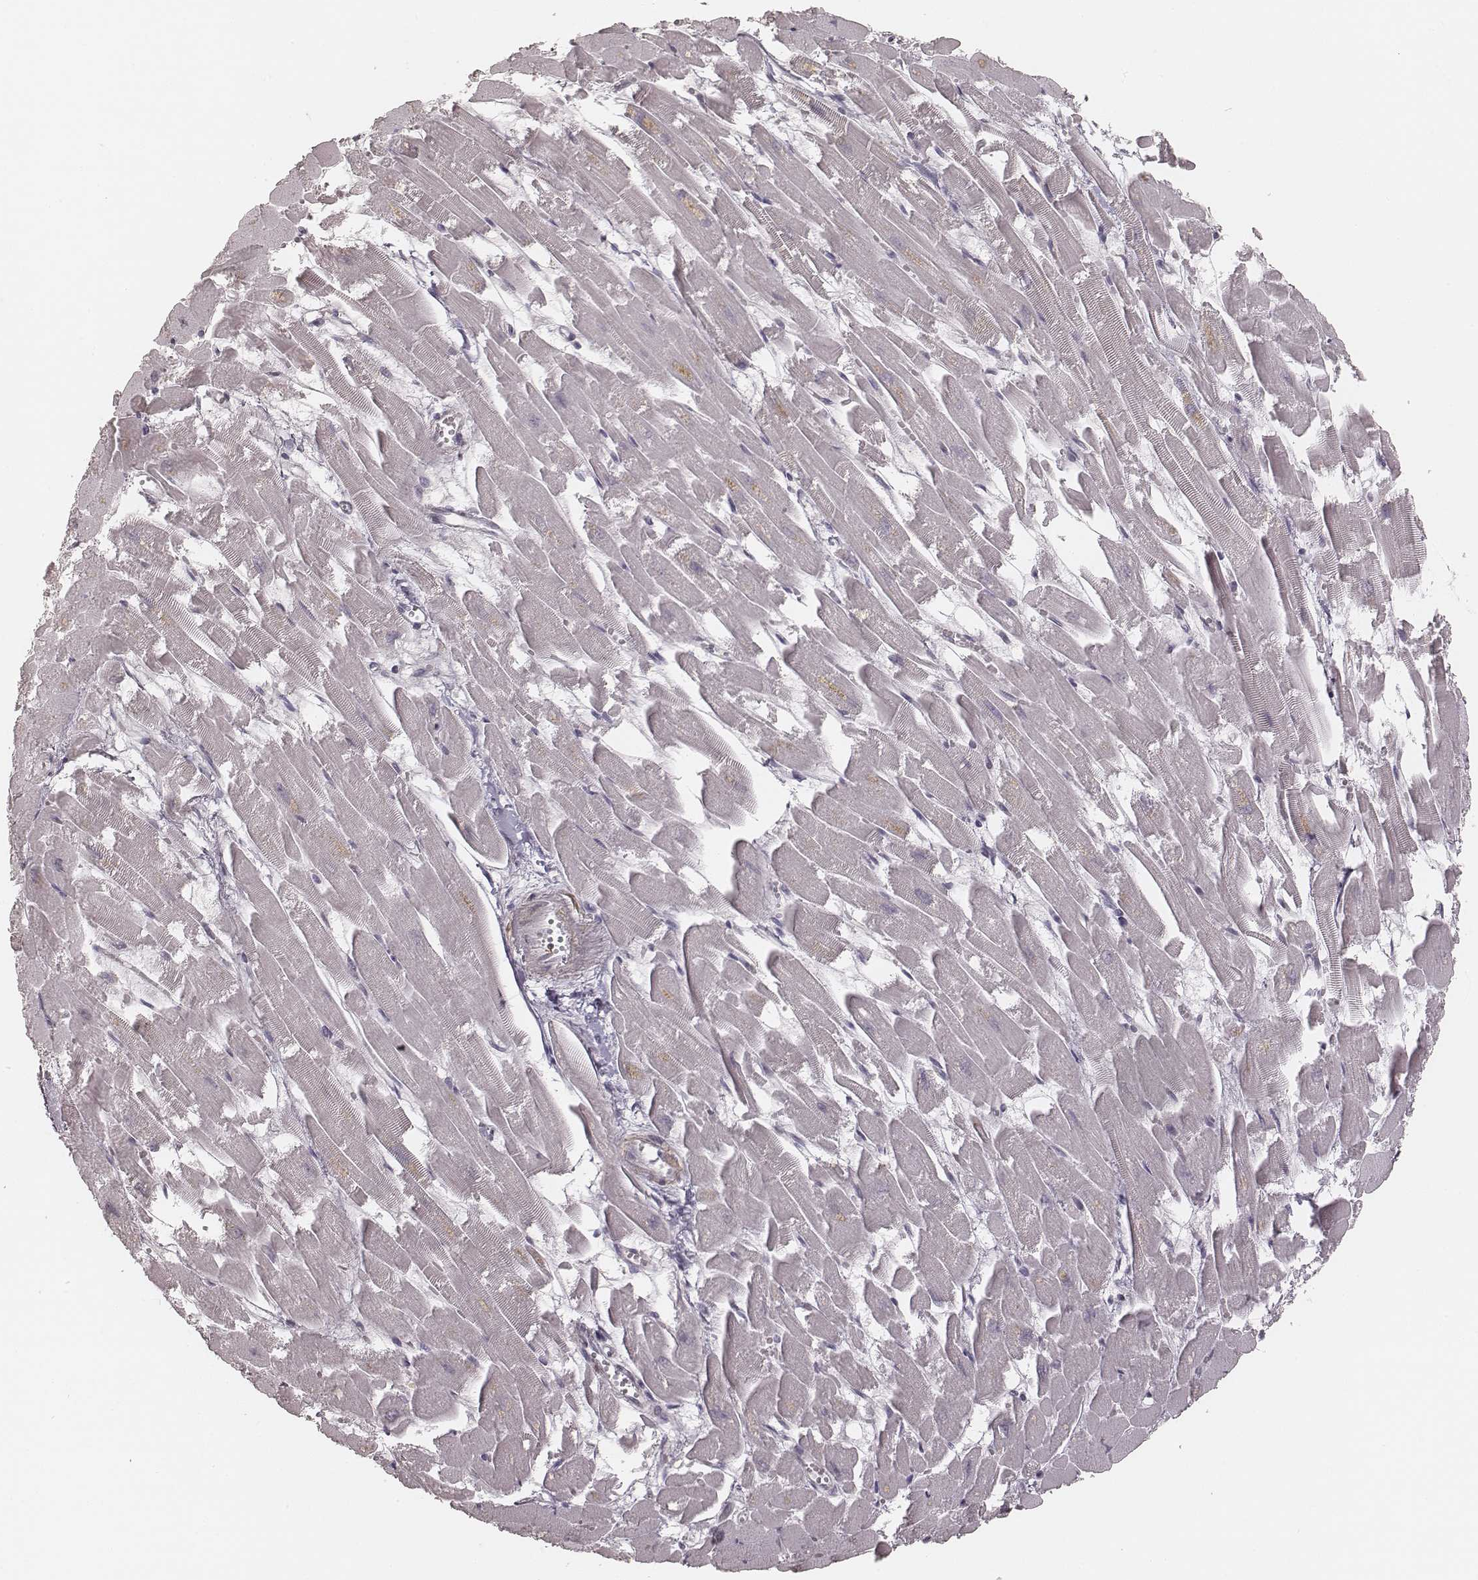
{"staining": {"intensity": "negative", "quantity": "none", "location": "none"}, "tissue": "heart muscle", "cell_type": "Cardiomyocytes", "image_type": "normal", "snomed": [{"axis": "morphology", "description": "Normal tissue, NOS"}, {"axis": "topography", "description": "Heart"}], "caption": "IHC photomicrograph of benign human heart muscle stained for a protein (brown), which shows no staining in cardiomyocytes.", "gene": "MSX1", "patient": {"sex": "female", "age": 52}}